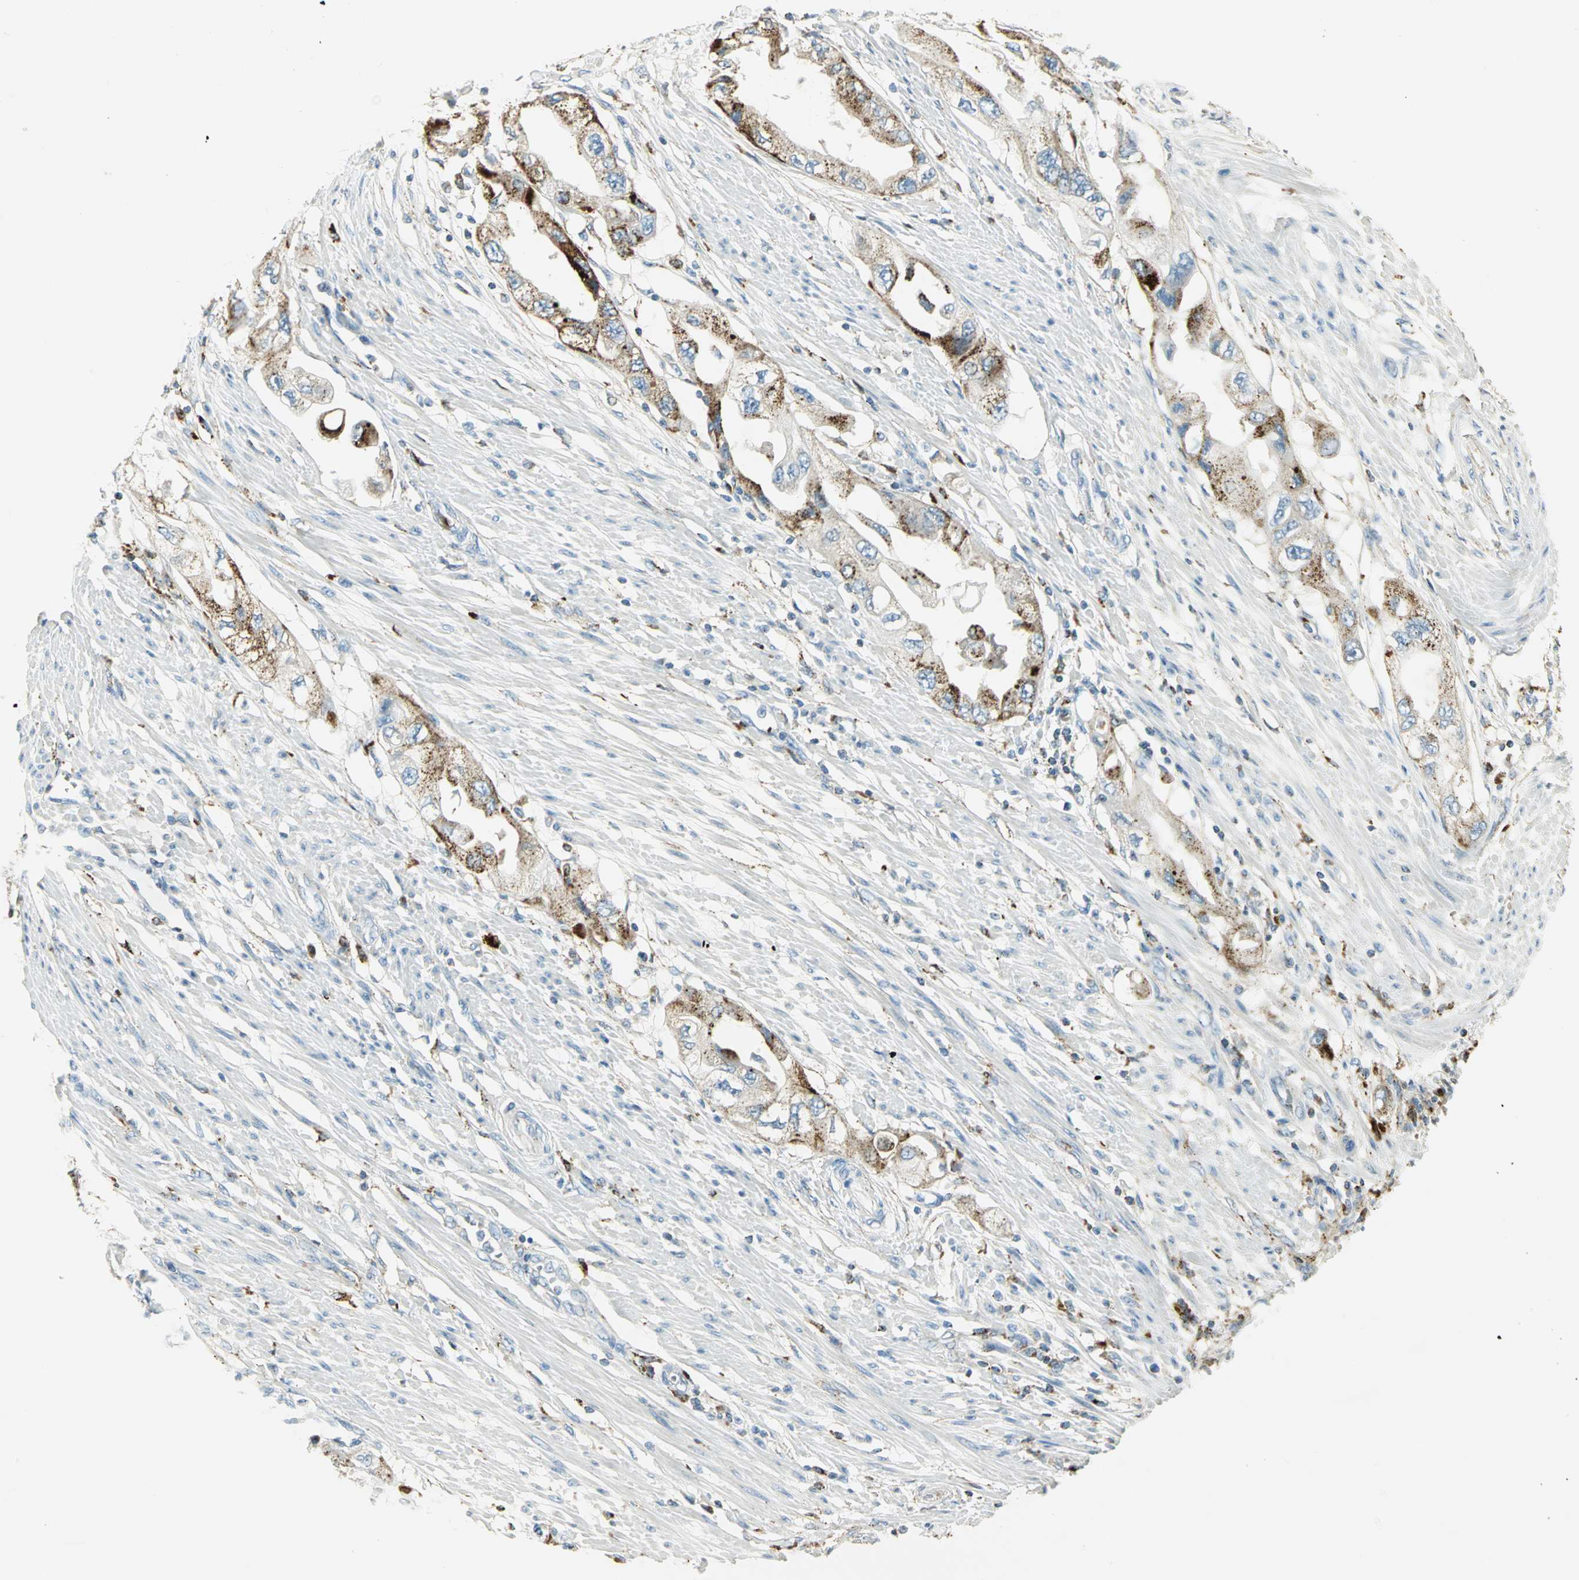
{"staining": {"intensity": "moderate", "quantity": "25%-75%", "location": "cytoplasmic/membranous"}, "tissue": "endometrial cancer", "cell_type": "Tumor cells", "image_type": "cancer", "snomed": [{"axis": "morphology", "description": "Adenocarcinoma, NOS"}, {"axis": "topography", "description": "Endometrium"}], "caption": "Adenocarcinoma (endometrial) was stained to show a protein in brown. There is medium levels of moderate cytoplasmic/membranous positivity in approximately 25%-75% of tumor cells.", "gene": "ARSA", "patient": {"sex": "female", "age": 67}}